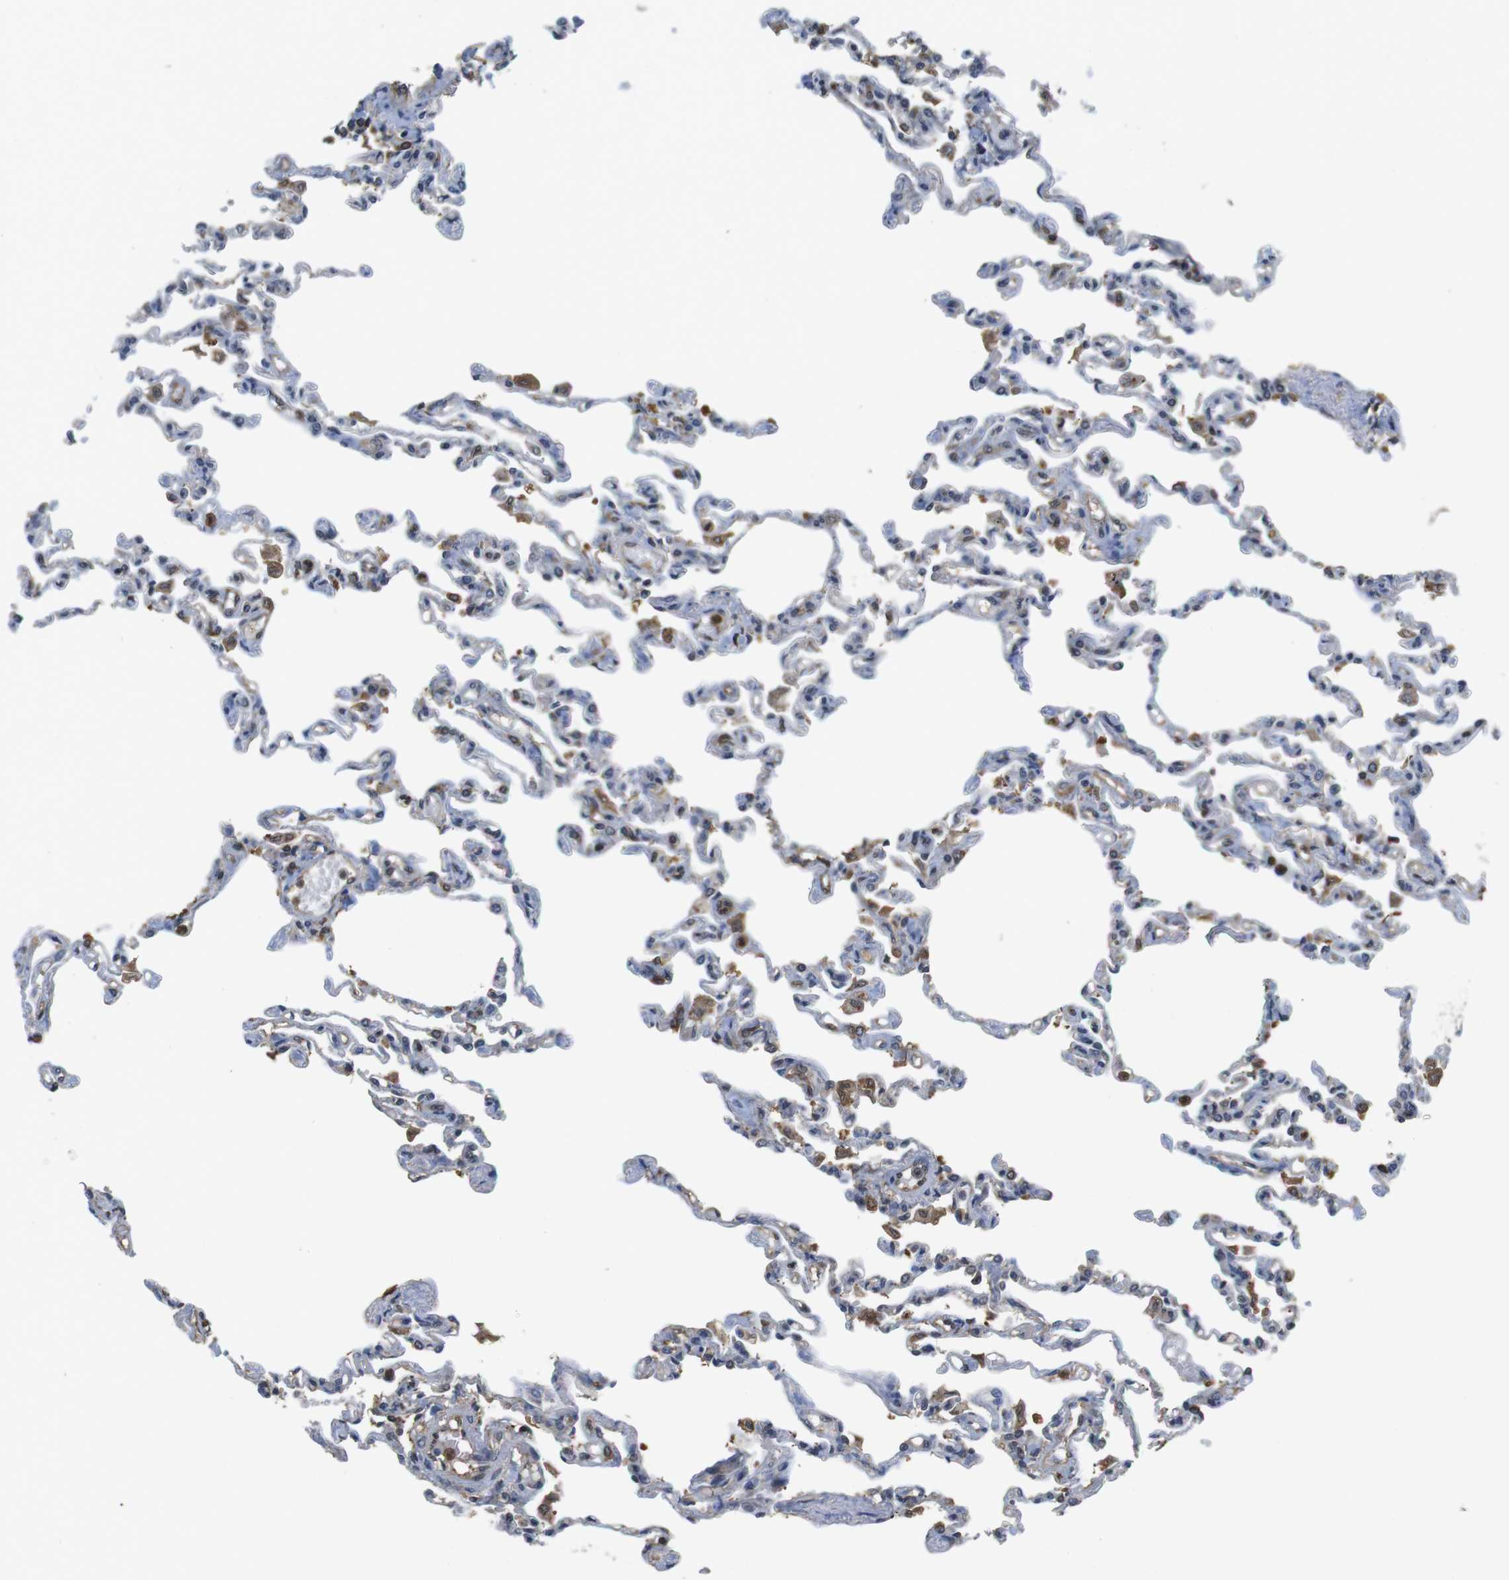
{"staining": {"intensity": "moderate", "quantity": "<25%", "location": "cytoplasmic/membranous,nuclear"}, "tissue": "lung", "cell_type": "Alveolar cells", "image_type": "normal", "snomed": [{"axis": "morphology", "description": "Normal tissue, NOS"}, {"axis": "topography", "description": "Lung"}], "caption": "IHC photomicrograph of normal lung: lung stained using immunohistochemistry demonstrates low levels of moderate protein expression localized specifically in the cytoplasmic/membranous,nuclear of alveolar cells, appearing as a cytoplasmic/membranous,nuclear brown color.", "gene": "LDHA", "patient": {"sex": "male", "age": 21}}